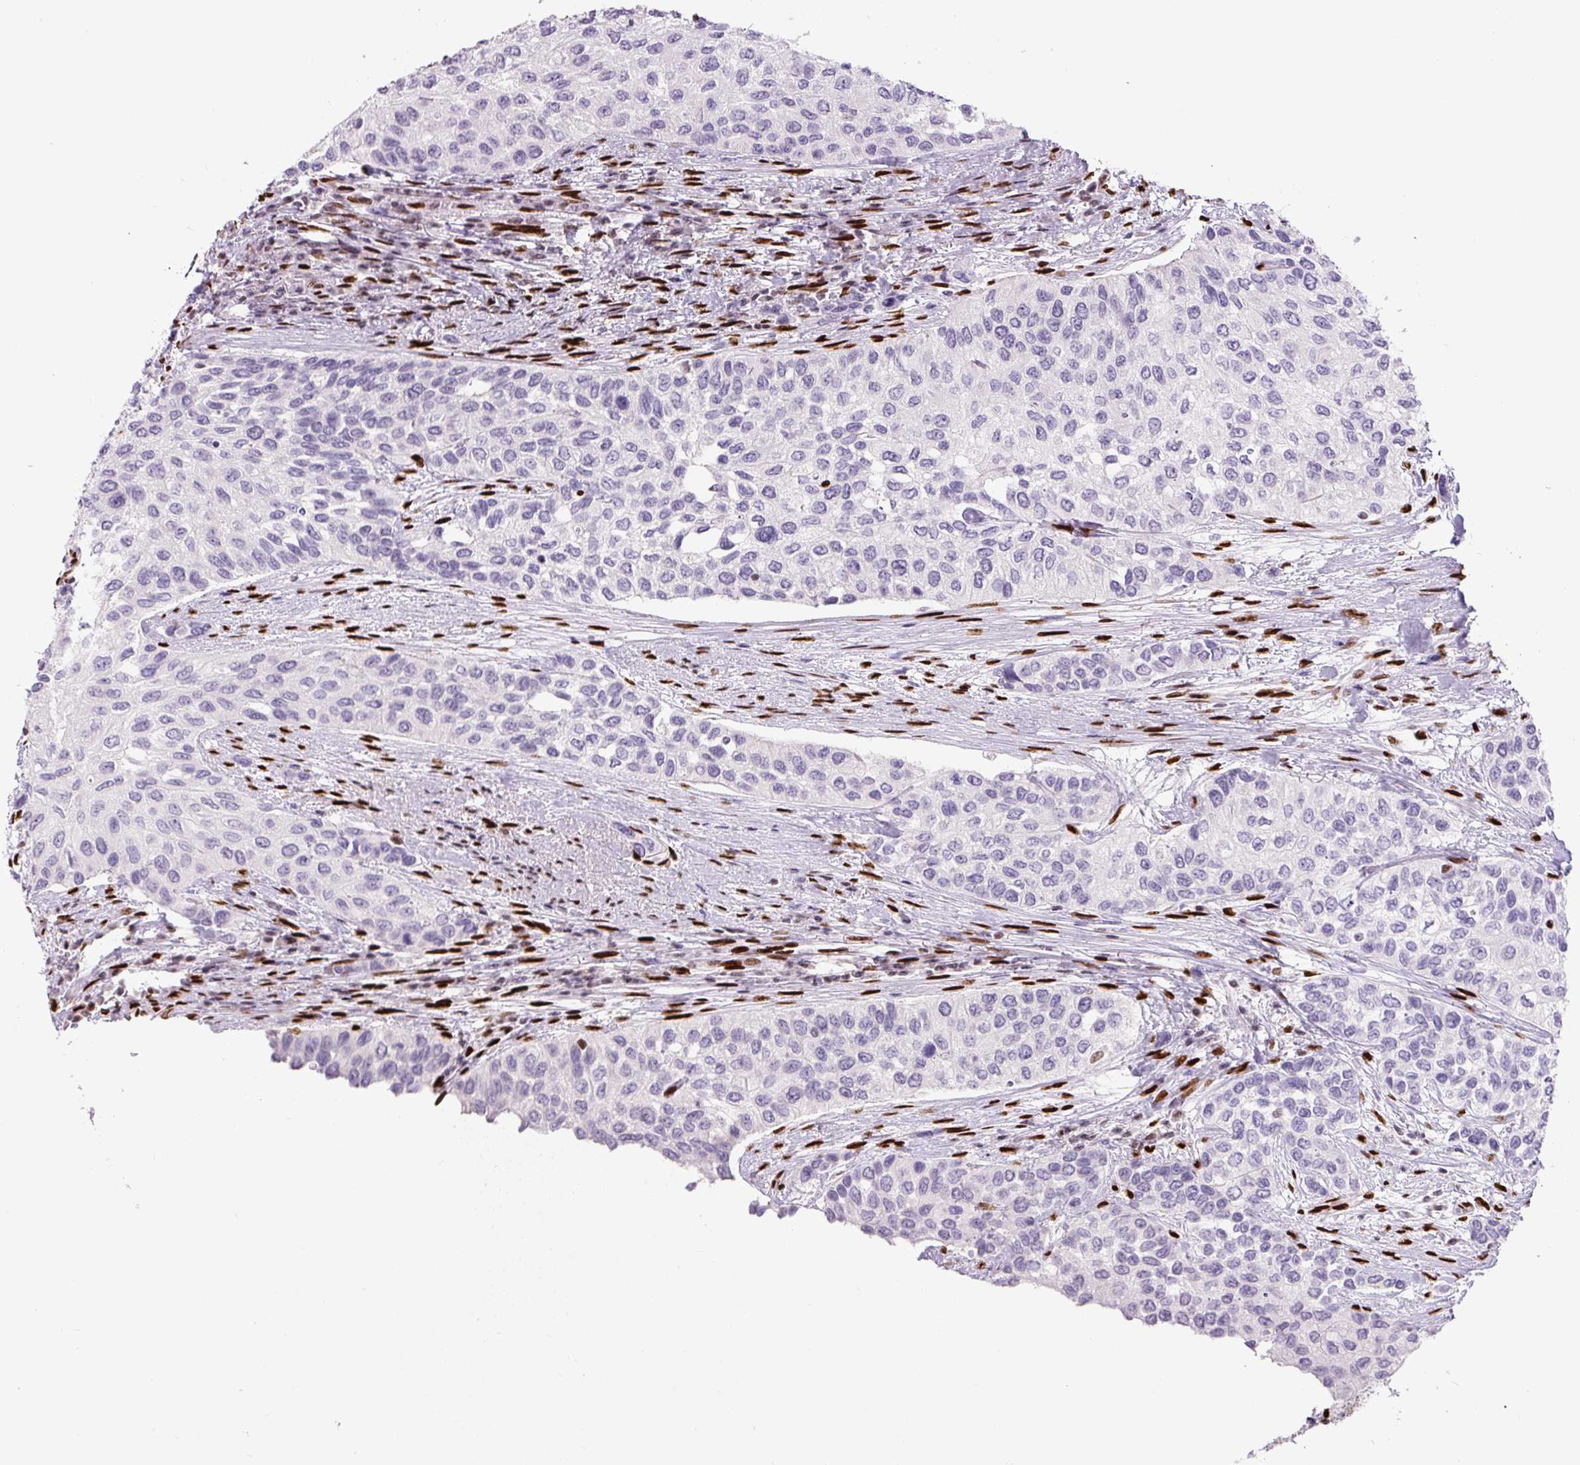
{"staining": {"intensity": "negative", "quantity": "none", "location": "none"}, "tissue": "urothelial cancer", "cell_type": "Tumor cells", "image_type": "cancer", "snomed": [{"axis": "morphology", "description": "Normal tissue, NOS"}, {"axis": "morphology", "description": "Urothelial carcinoma, High grade"}, {"axis": "topography", "description": "Vascular tissue"}, {"axis": "topography", "description": "Urinary bladder"}], "caption": "Photomicrograph shows no significant protein positivity in tumor cells of urothelial carcinoma (high-grade). Brightfield microscopy of immunohistochemistry stained with DAB (3,3'-diaminobenzidine) (brown) and hematoxylin (blue), captured at high magnification.", "gene": "ZEB1", "patient": {"sex": "female", "age": 56}}